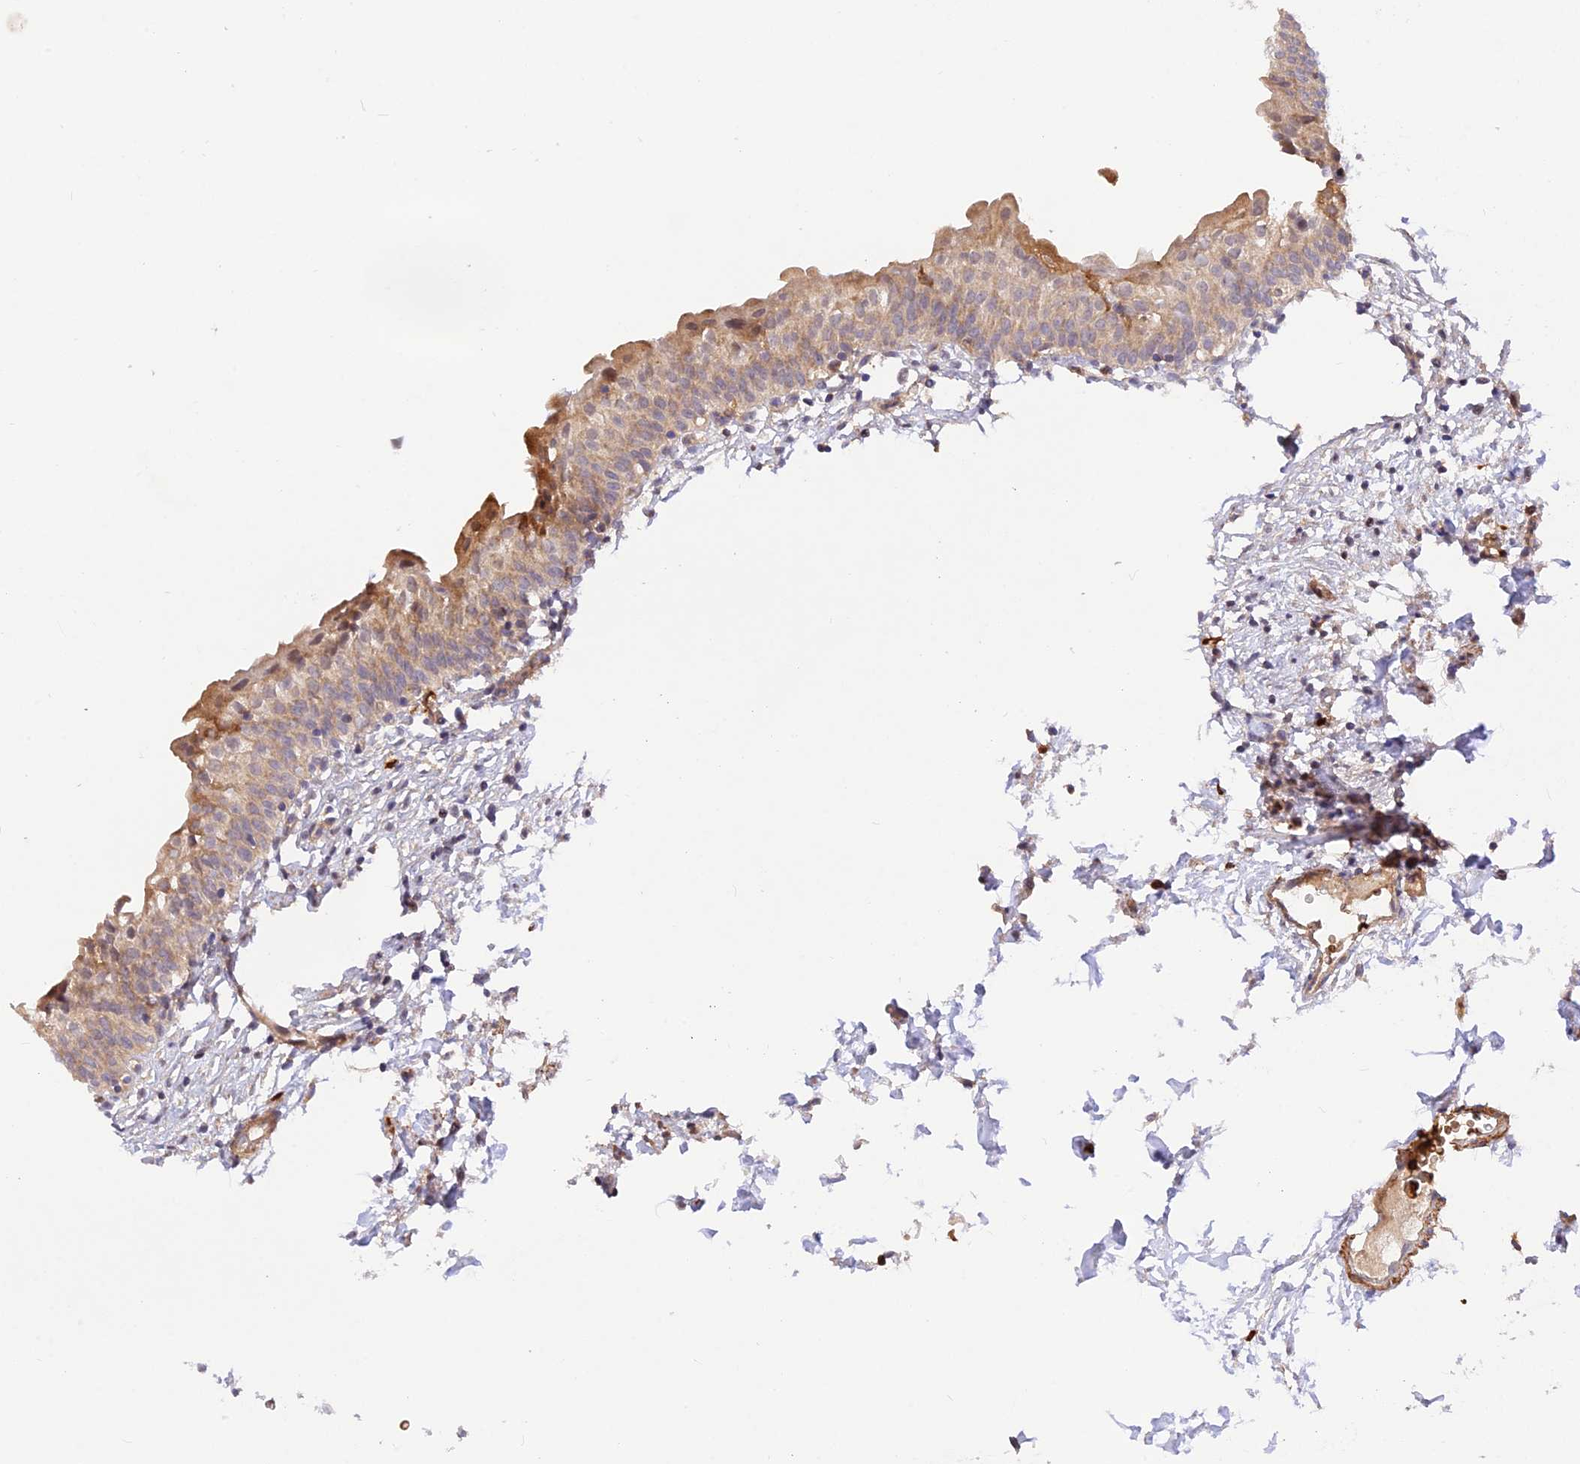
{"staining": {"intensity": "weak", "quantity": ">75%", "location": "cytoplasmic/membranous"}, "tissue": "urinary bladder", "cell_type": "Urothelial cells", "image_type": "normal", "snomed": [{"axis": "morphology", "description": "Normal tissue, NOS"}, {"axis": "topography", "description": "Urinary bladder"}], "caption": "The image reveals immunohistochemical staining of normal urinary bladder. There is weak cytoplasmic/membranous expression is appreciated in approximately >75% of urothelial cells.", "gene": "WDFY4", "patient": {"sex": "male", "age": 55}}